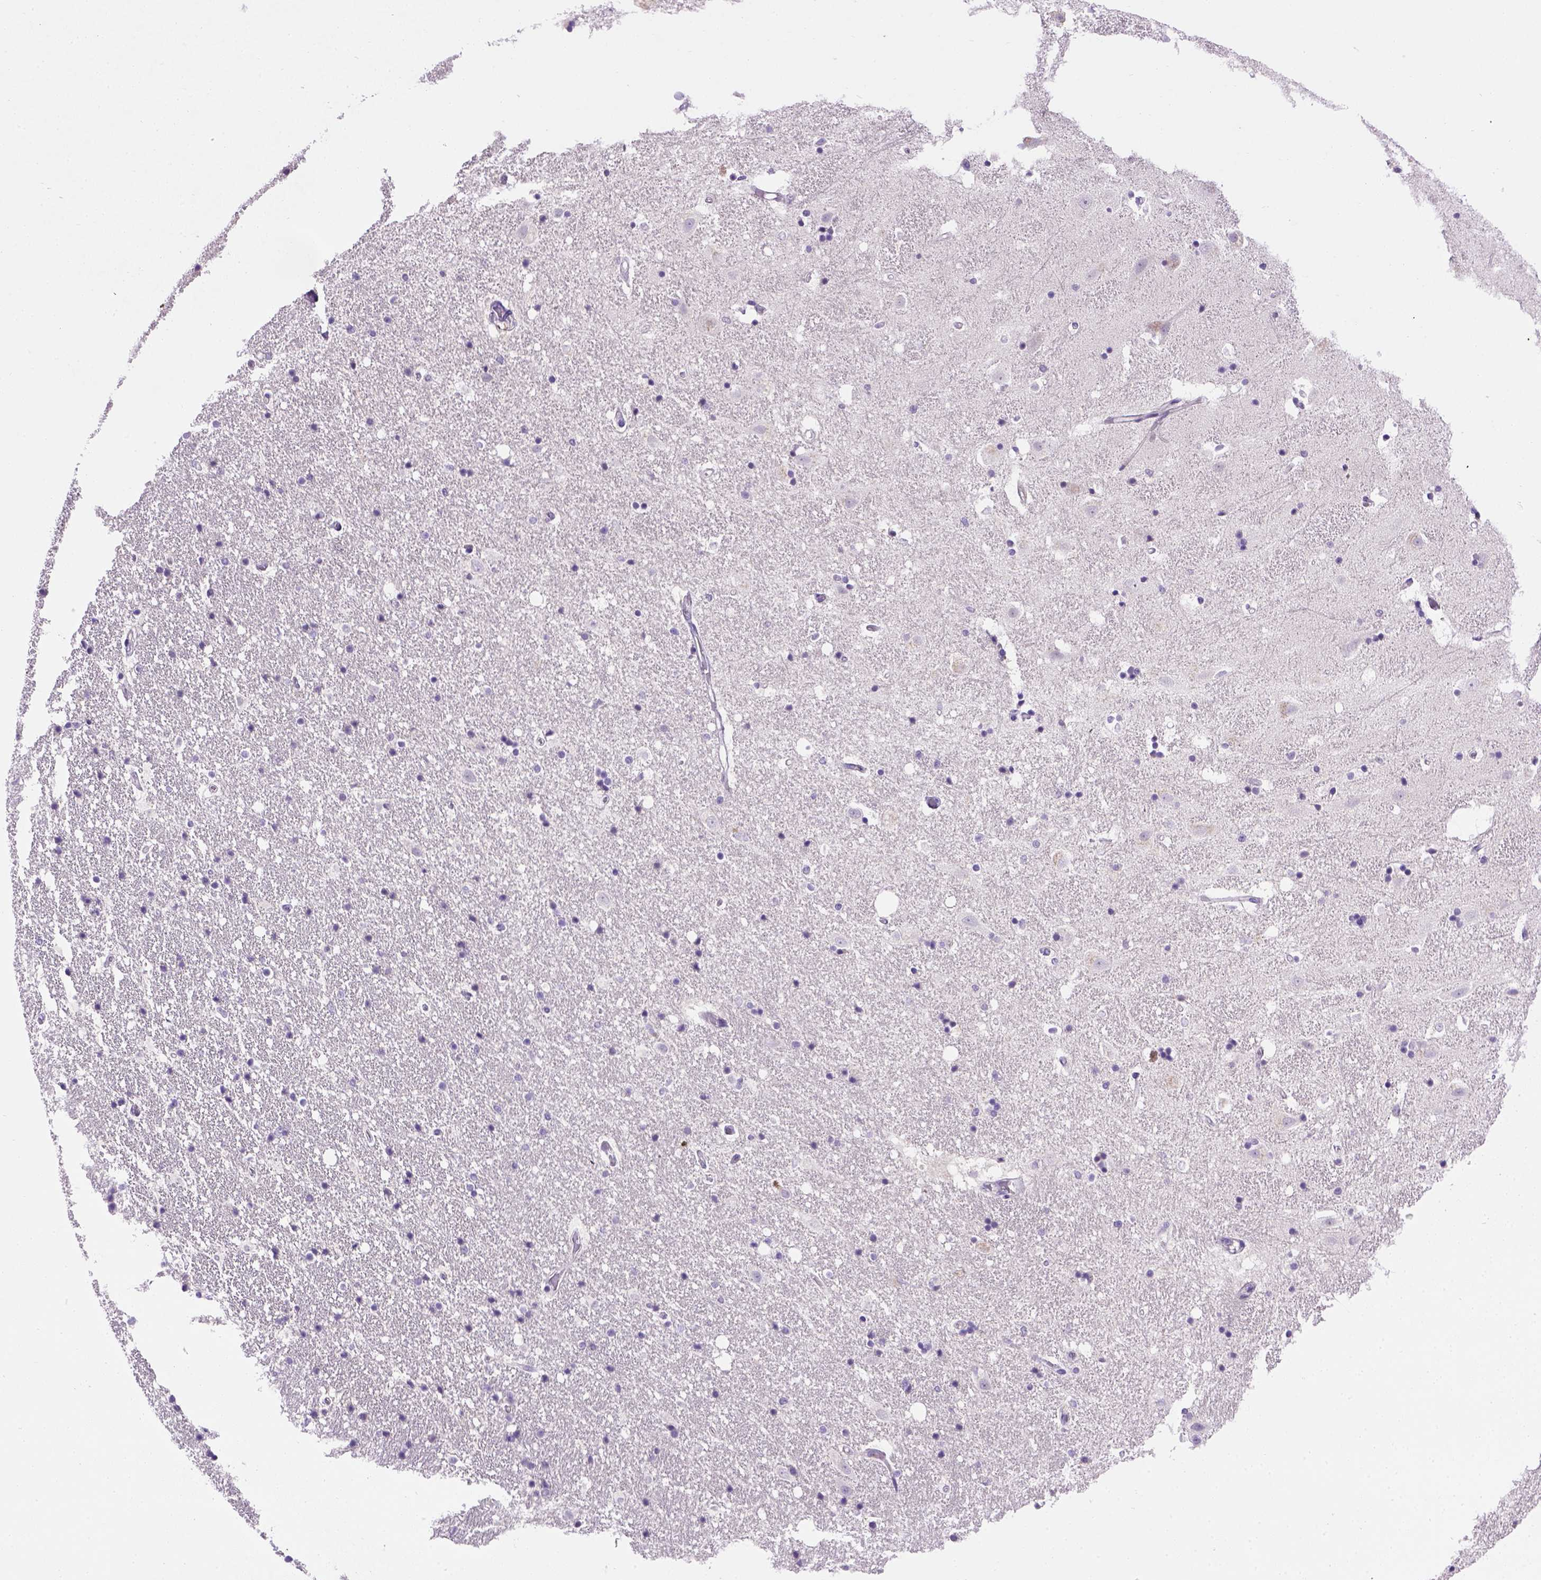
{"staining": {"intensity": "negative", "quantity": "none", "location": "none"}, "tissue": "hippocampus", "cell_type": "Glial cells", "image_type": "normal", "snomed": [{"axis": "morphology", "description": "Normal tissue, NOS"}, {"axis": "topography", "description": "Hippocampus"}], "caption": "Immunohistochemistry of benign human hippocampus displays no expression in glial cells. The staining was performed using DAB to visualize the protein expression in brown, while the nuclei were stained in blue with hematoxylin (Magnification: 20x).", "gene": "CDH1", "patient": {"sex": "male", "age": 49}}